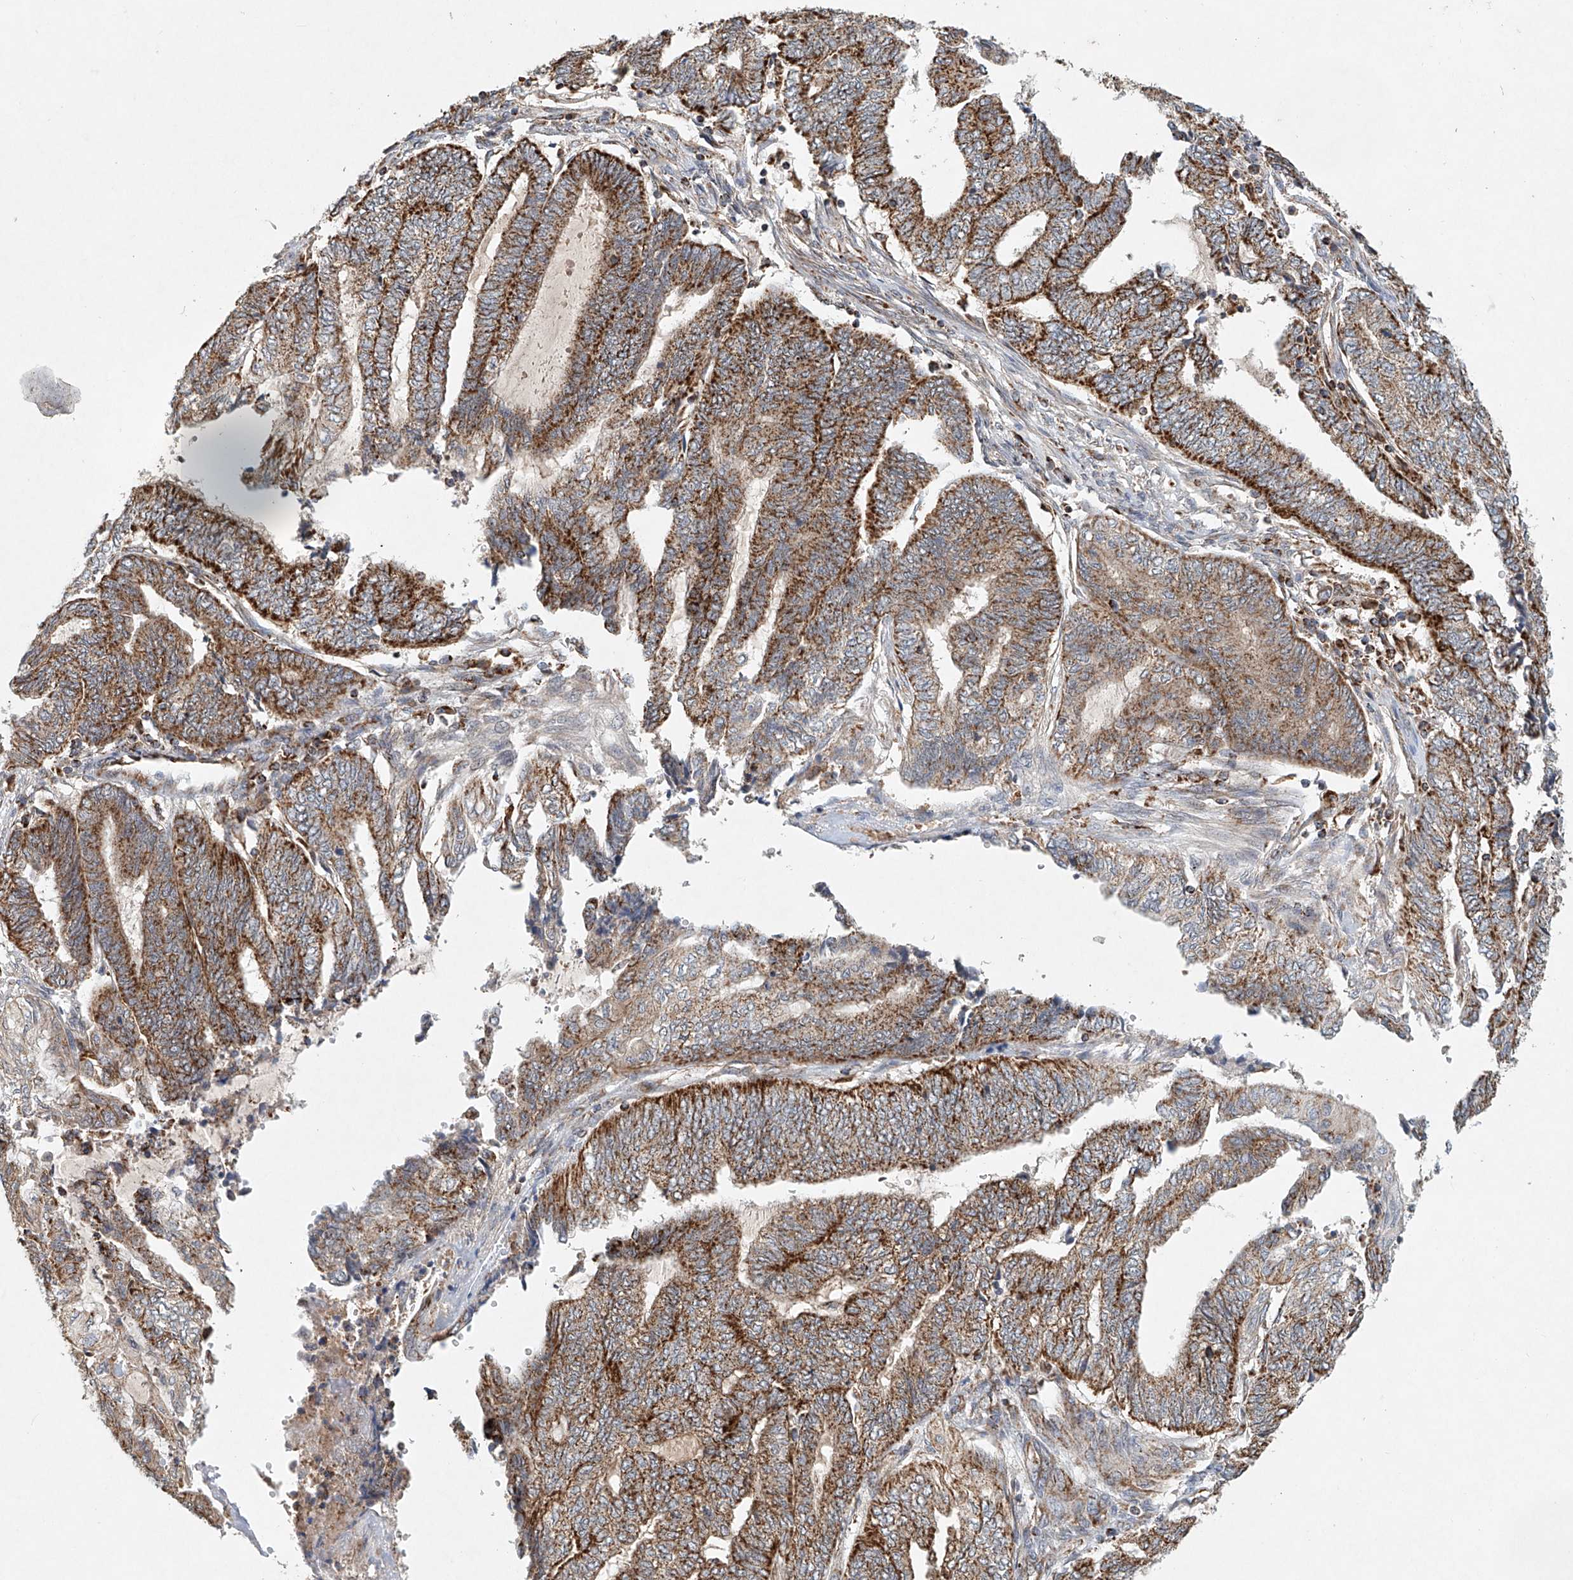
{"staining": {"intensity": "strong", "quantity": ">75%", "location": "cytoplasmic/membranous"}, "tissue": "endometrial cancer", "cell_type": "Tumor cells", "image_type": "cancer", "snomed": [{"axis": "morphology", "description": "Adenocarcinoma, NOS"}, {"axis": "topography", "description": "Uterus"}, {"axis": "topography", "description": "Endometrium"}], "caption": "Immunohistochemical staining of endometrial adenocarcinoma demonstrates high levels of strong cytoplasmic/membranous expression in approximately >75% of tumor cells.", "gene": "DCAF11", "patient": {"sex": "female", "age": 70}}